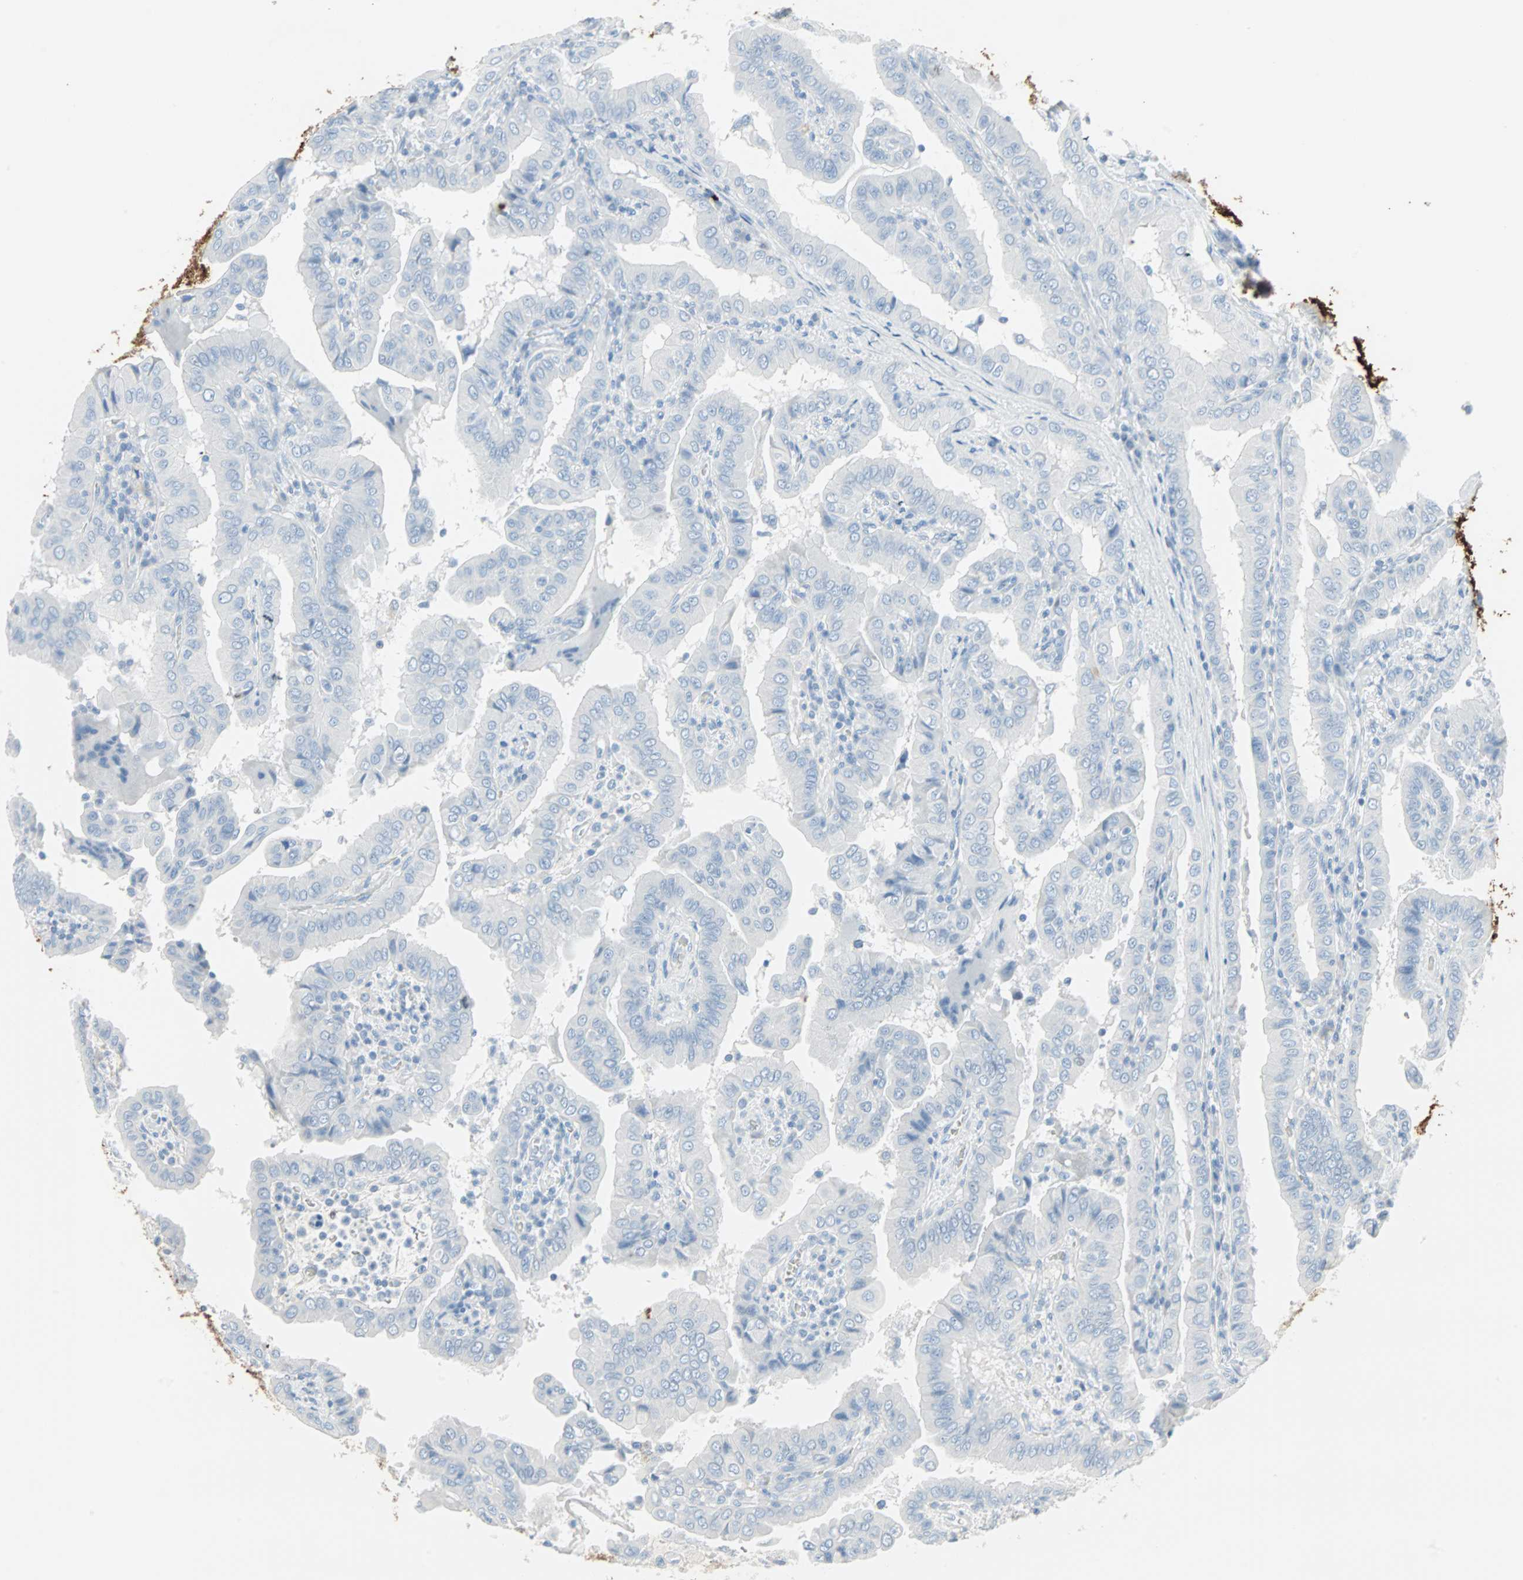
{"staining": {"intensity": "negative", "quantity": "none", "location": "none"}, "tissue": "thyroid cancer", "cell_type": "Tumor cells", "image_type": "cancer", "snomed": [{"axis": "morphology", "description": "Papillary adenocarcinoma, NOS"}, {"axis": "topography", "description": "Thyroid gland"}], "caption": "Immunohistochemical staining of thyroid cancer (papillary adenocarcinoma) displays no significant expression in tumor cells. (Brightfield microscopy of DAB (3,3'-diaminobenzidine) IHC at high magnification).", "gene": "STX1A", "patient": {"sex": "male", "age": 33}}